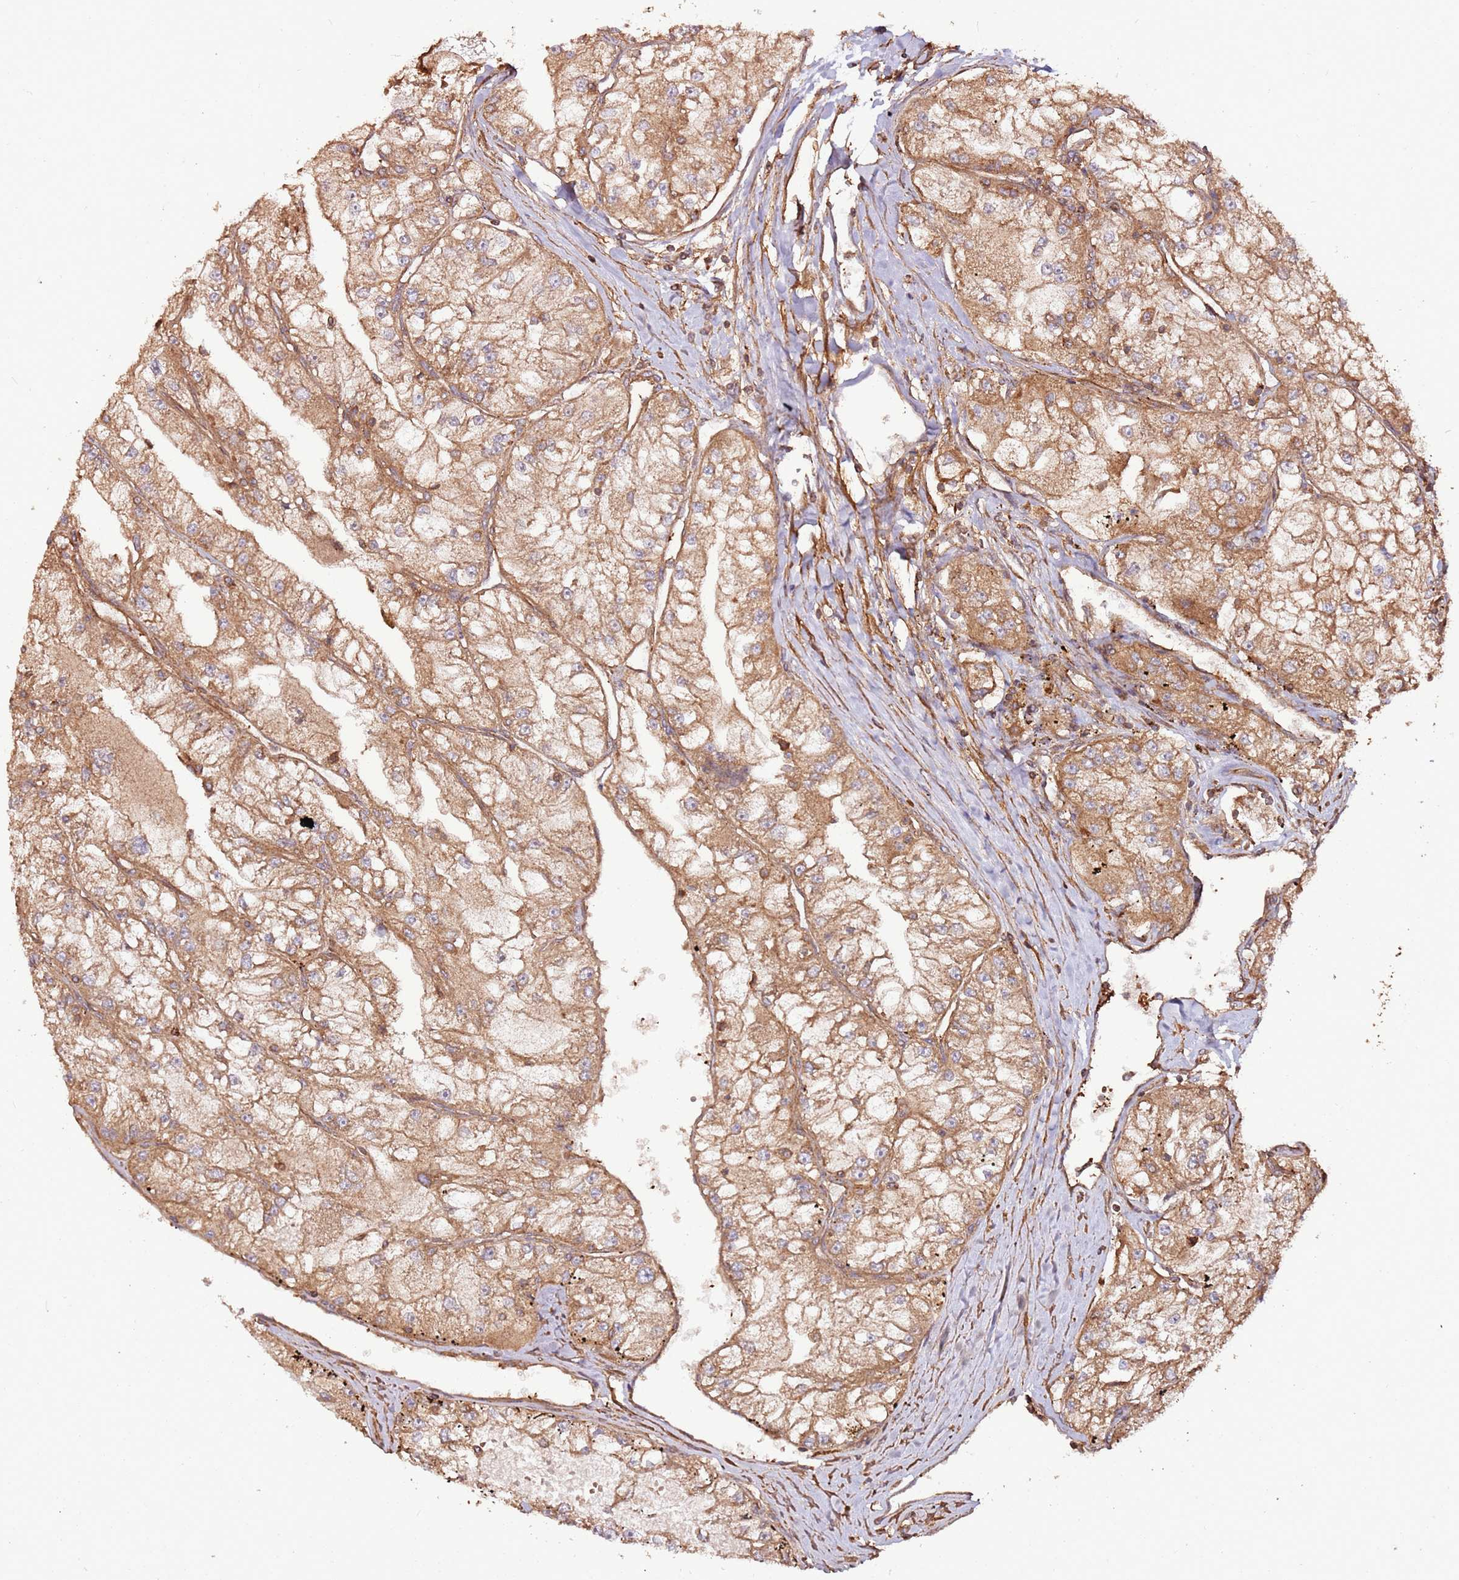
{"staining": {"intensity": "moderate", "quantity": ">75%", "location": "cytoplasmic/membranous"}, "tissue": "renal cancer", "cell_type": "Tumor cells", "image_type": "cancer", "snomed": [{"axis": "morphology", "description": "Adenocarcinoma, NOS"}, {"axis": "topography", "description": "Kidney"}], "caption": "IHC (DAB) staining of renal cancer displays moderate cytoplasmic/membranous protein expression in approximately >75% of tumor cells.", "gene": "FAM186A", "patient": {"sex": "female", "age": 72}}